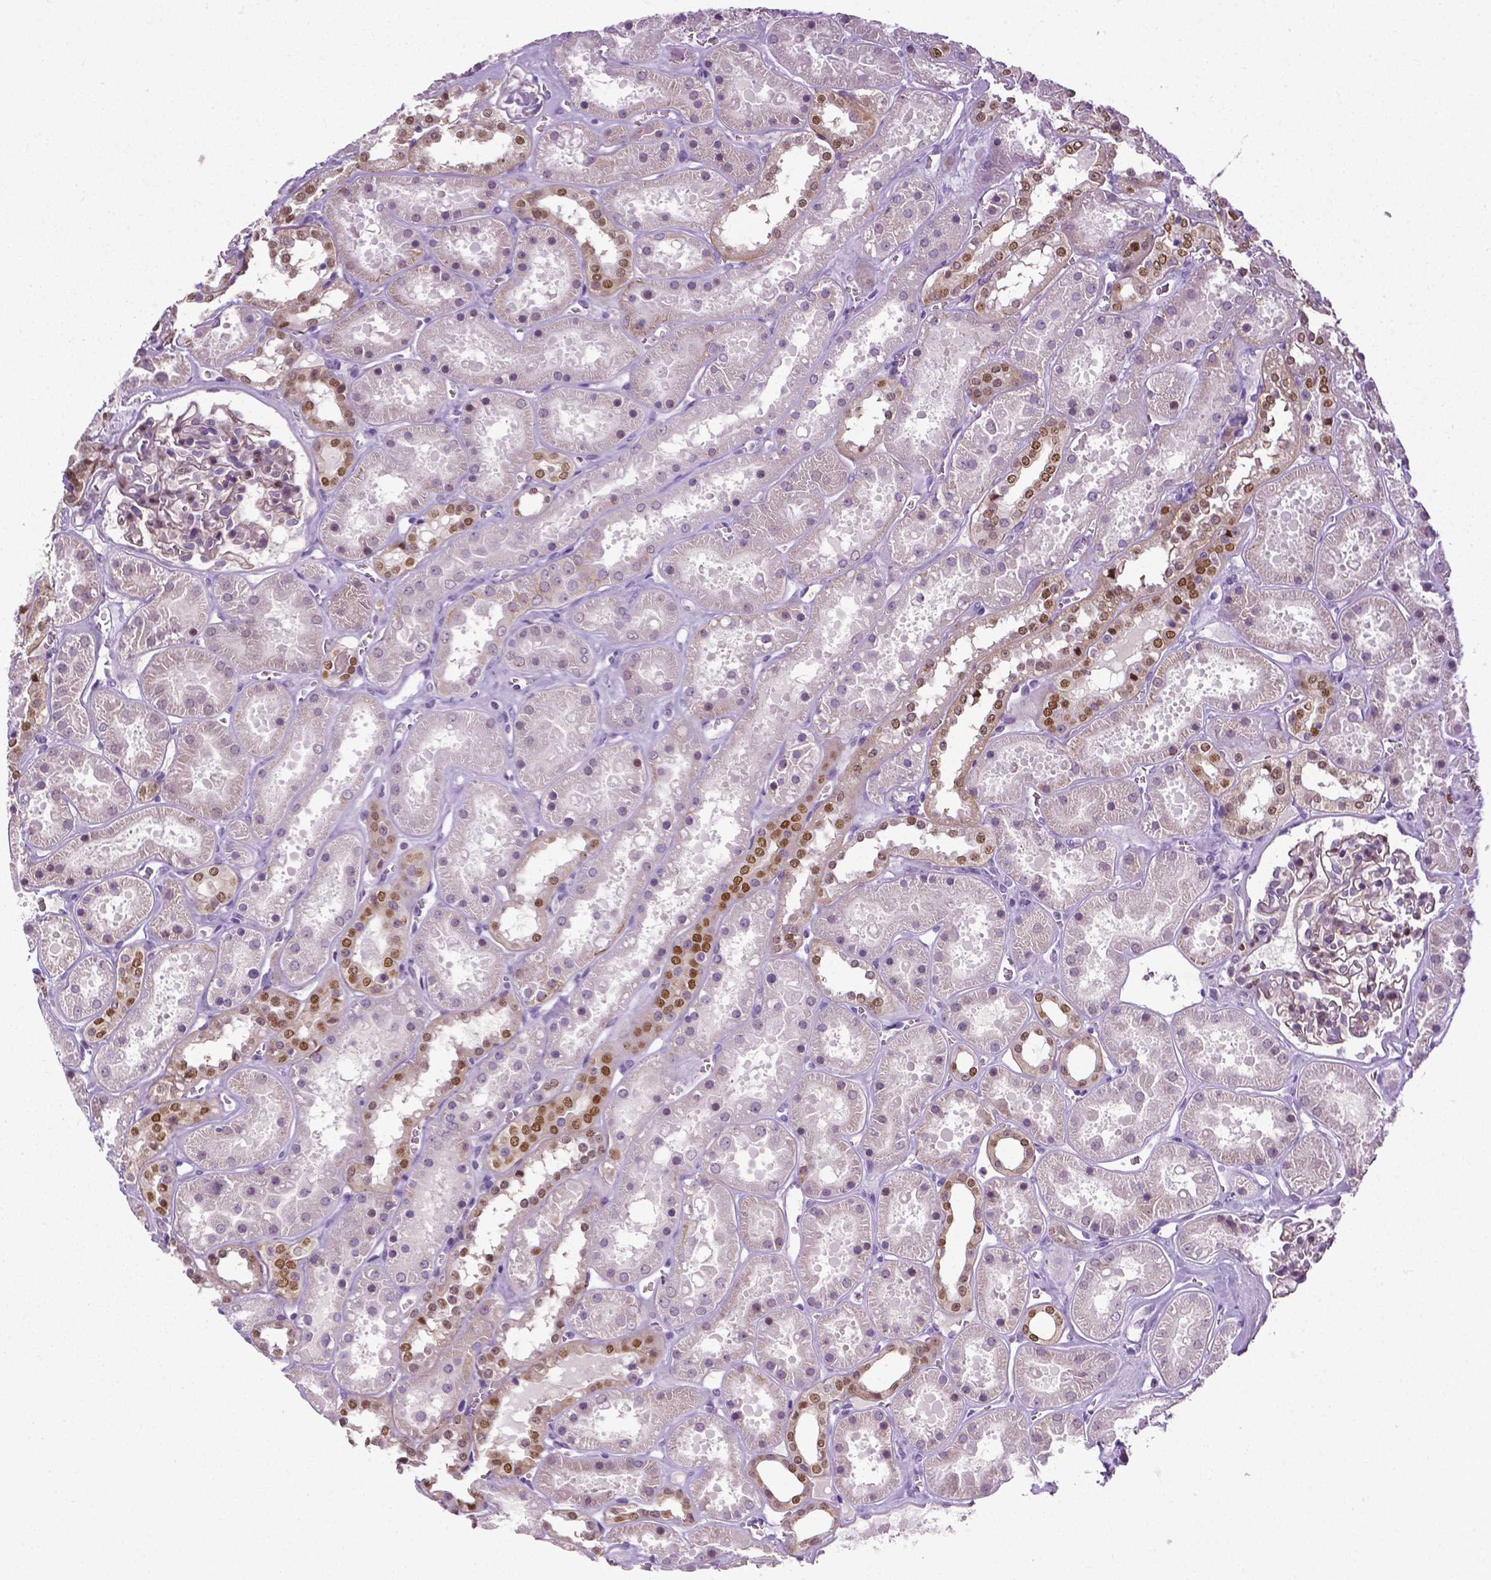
{"staining": {"intensity": "negative", "quantity": "none", "location": "none"}, "tissue": "kidney", "cell_type": "Cells in glomeruli", "image_type": "normal", "snomed": [{"axis": "morphology", "description": "Normal tissue, NOS"}, {"axis": "topography", "description": "Kidney"}], "caption": "The immunohistochemistry (IHC) micrograph has no significant expression in cells in glomeruli of kidney.", "gene": "PTGER3", "patient": {"sex": "female", "age": 41}}